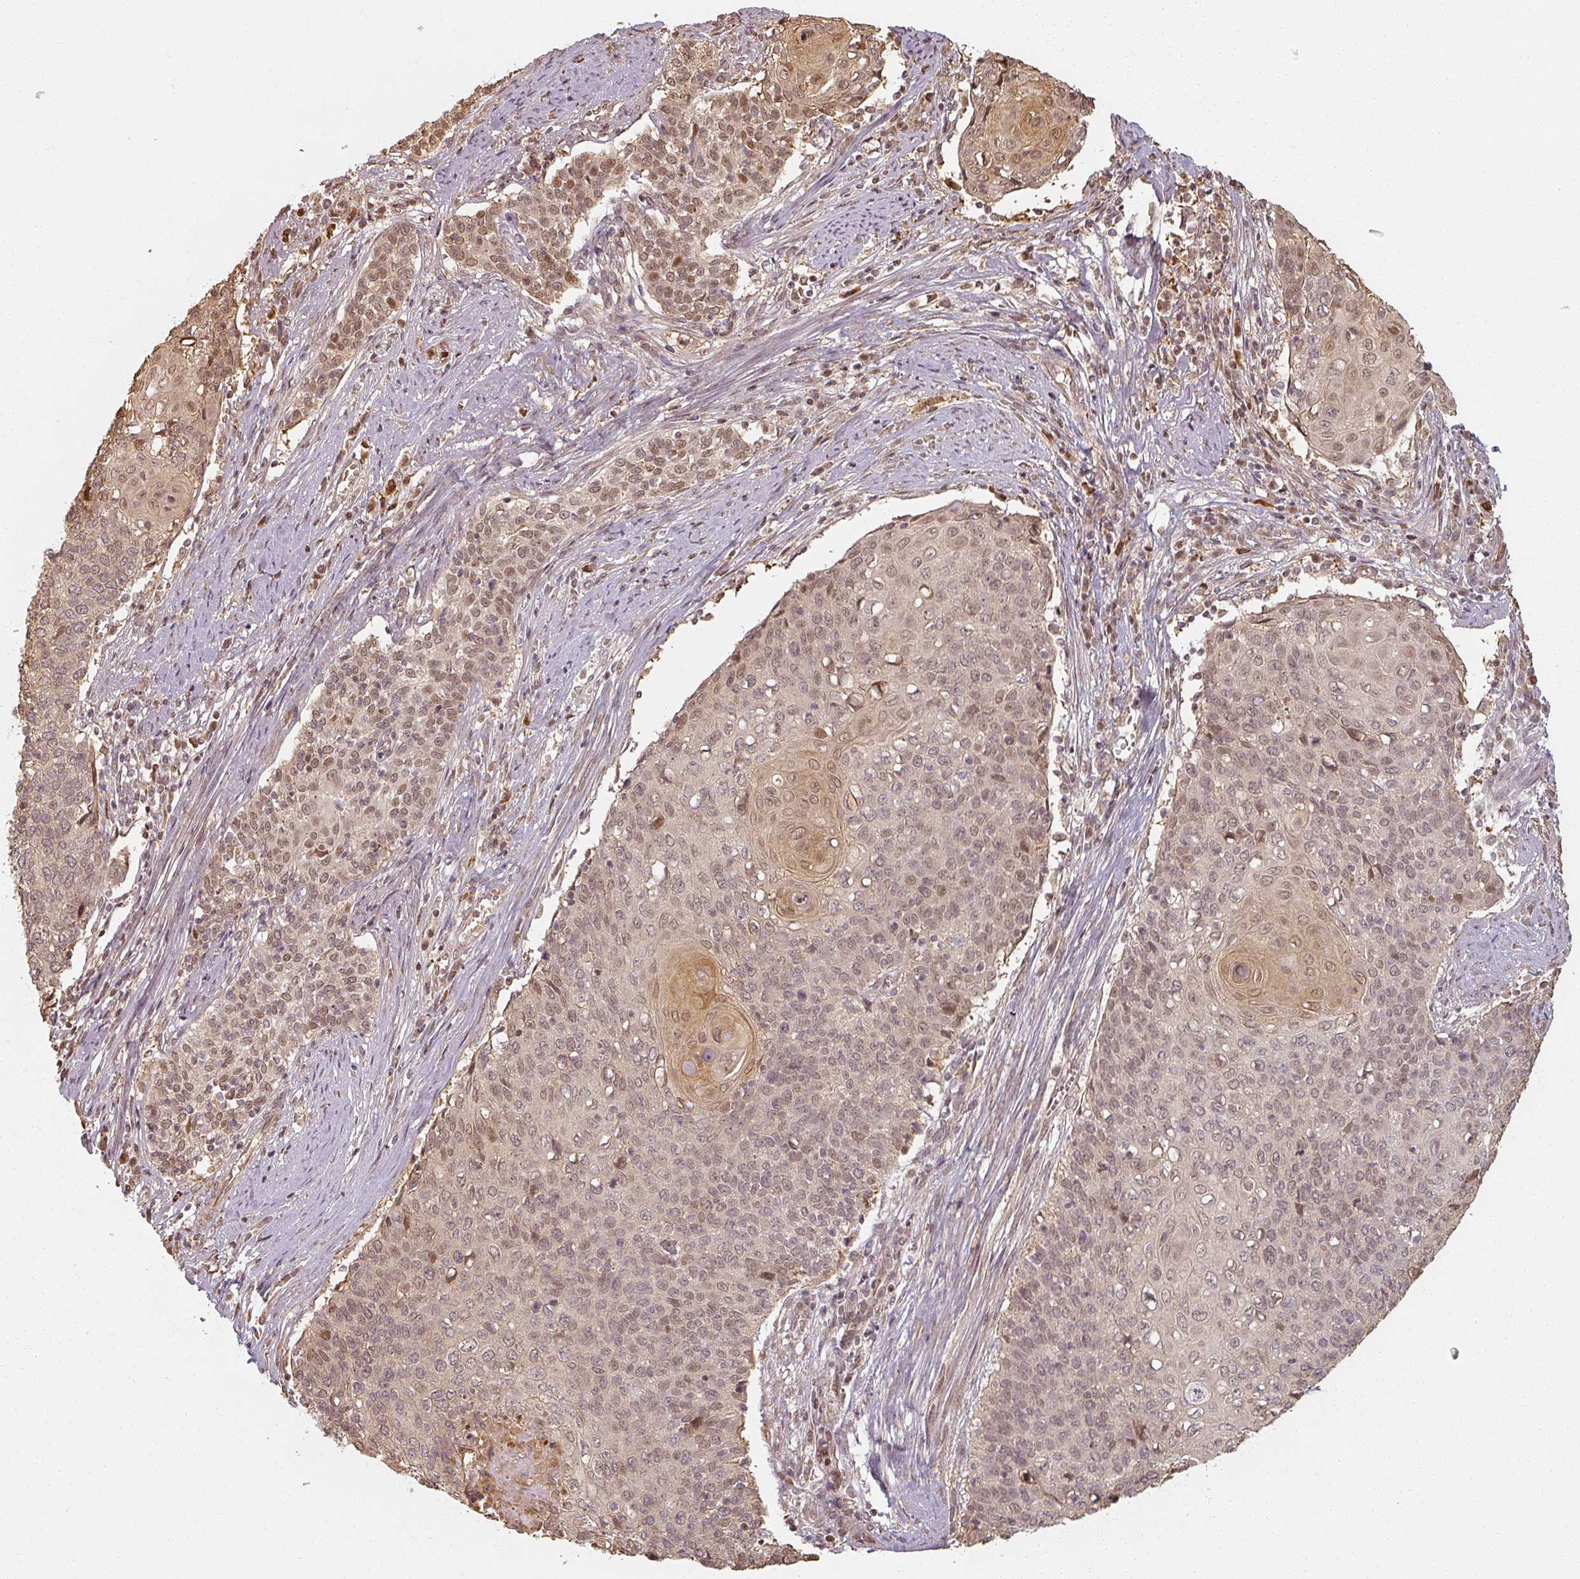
{"staining": {"intensity": "moderate", "quantity": ">75%", "location": "cytoplasmic/membranous,nuclear"}, "tissue": "cervical cancer", "cell_type": "Tumor cells", "image_type": "cancer", "snomed": [{"axis": "morphology", "description": "Squamous cell carcinoma, NOS"}, {"axis": "topography", "description": "Cervix"}], "caption": "DAB (3,3'-diaminobenzidine) immunohistochemical staining of human cervical squamous cell carcinoma displays moderate cytoplasmic/membranous and nuclear protein expression in about >75% of tumor cells. Nuclei are stained in blue.", "gene": "MED19", "patient": {"sex": "female", "age": 39}}